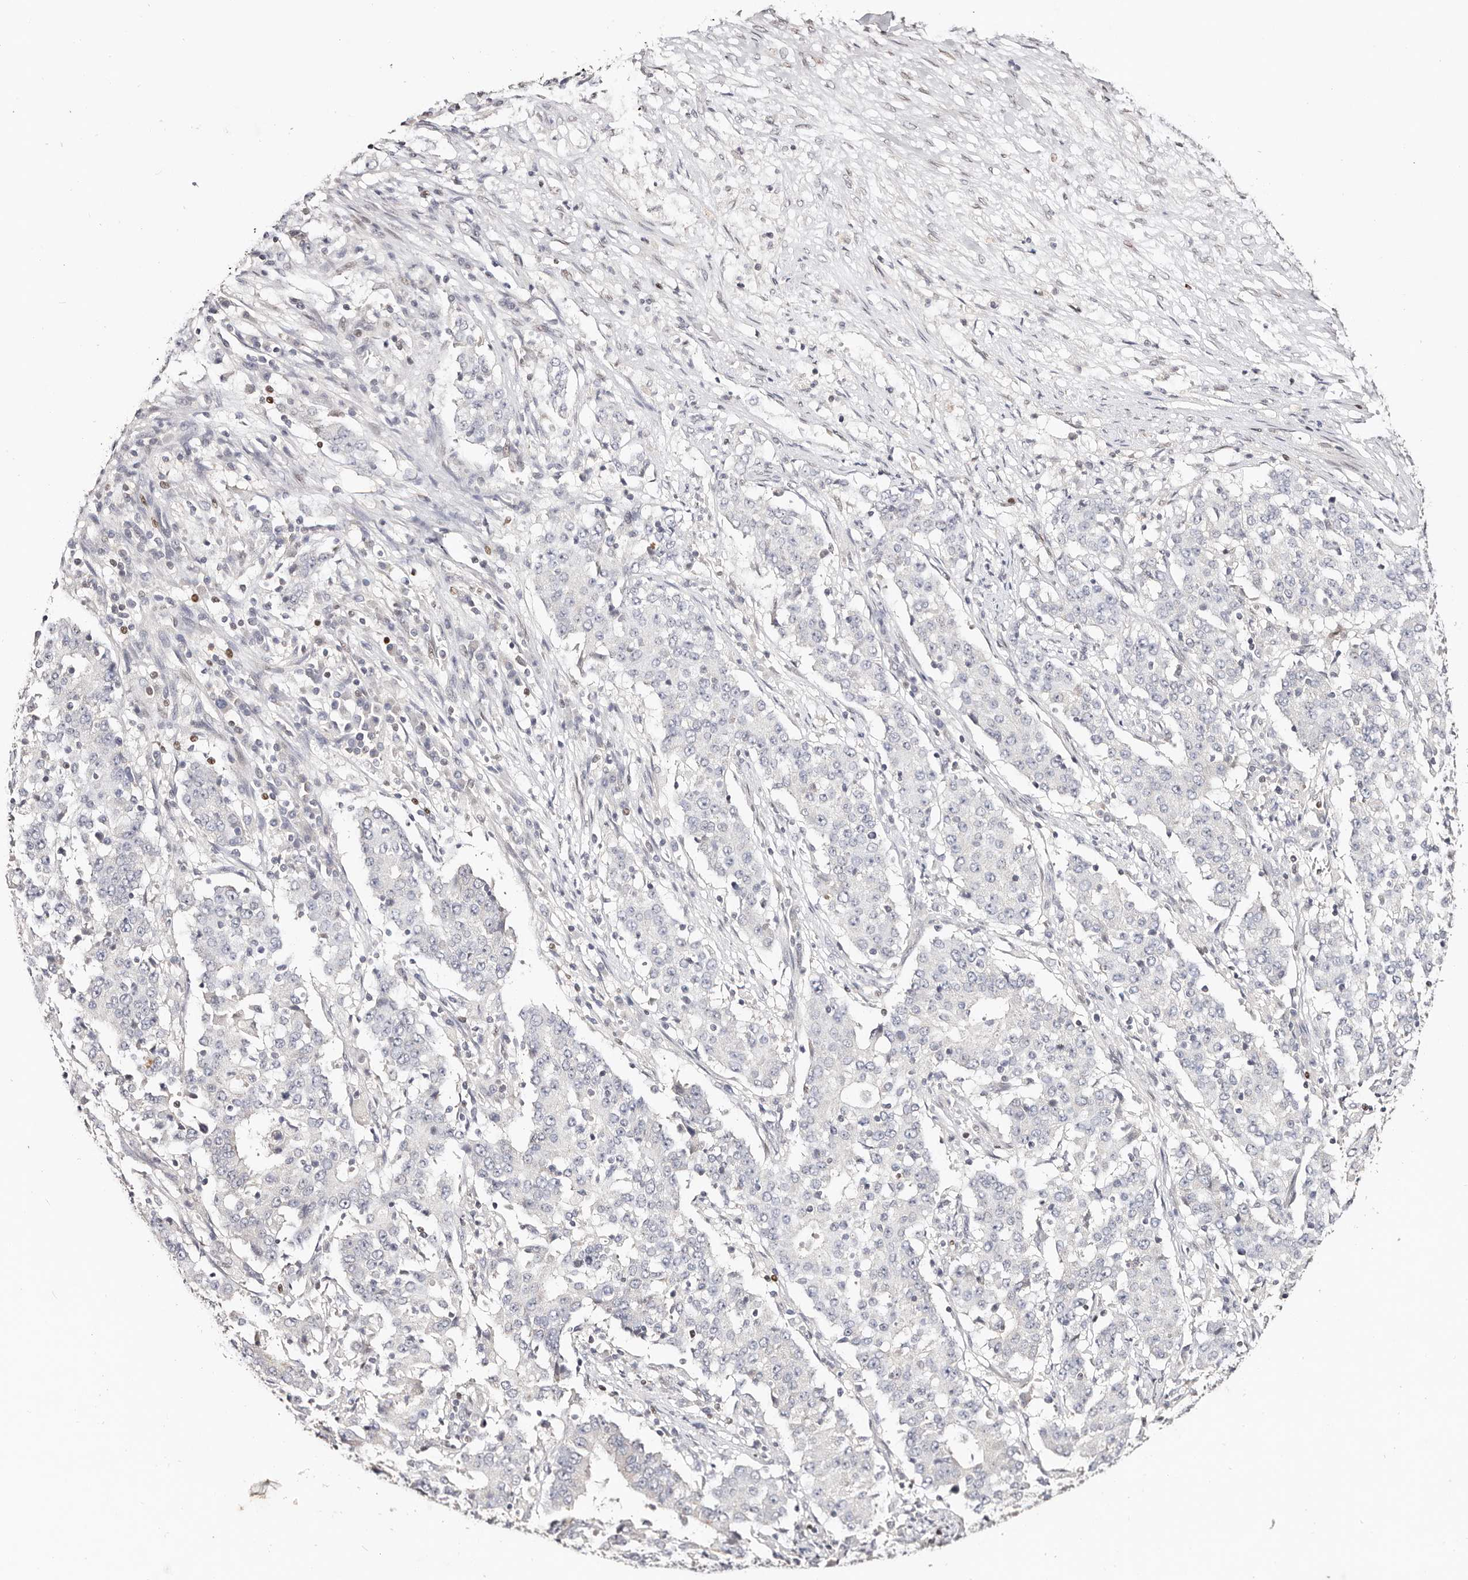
{"staining": {"intensity": "negative", "quantity": "none", "location": "none"}, "tissue": "stomach cancer", "cell_type": "Tumor cells", "image_type": "cancer", "snomed": [{"axis": "morphology", "description": "Adenocarcinoma, NOS"}, {"axis": "topography", "description": "Stomach"}], "caption": "Tumor cells show no significant staining in adenocarcinoma (stomach).", "gene": "IQGAP3", "patient": {"sex": "male", "age": 59}}